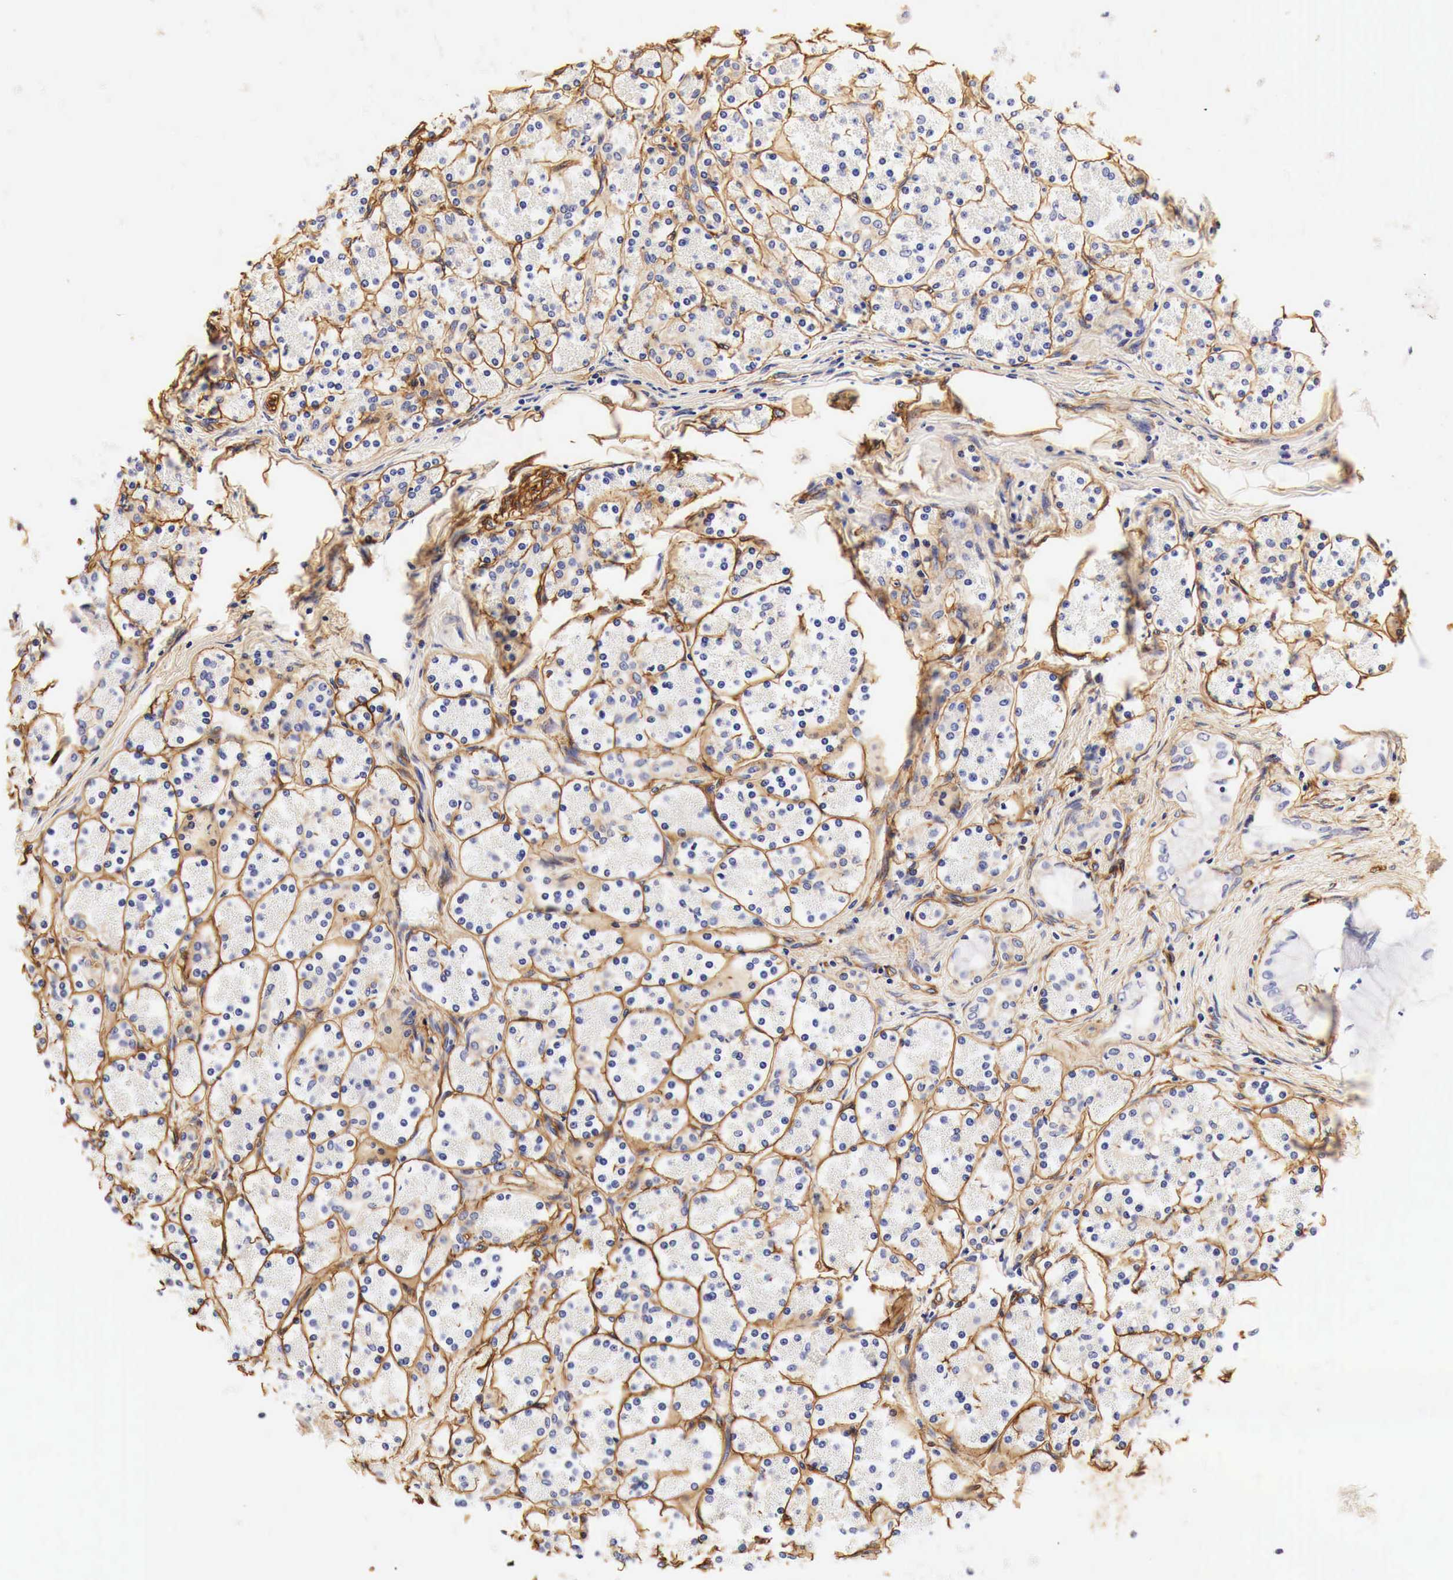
{"staining": {"intensity": "negative", "quantity": "none", "location": "none"}, "tissue": "pancreas", "cell_type": "Exocrine glandular cells", "image_type": "normal", "snomed": [{"axis": "morphology", "description": "Normal tissue, NOS"}, {"axis": "topography", "description": "Pancreas"}], "caption": "The immunohistochemistry photomicrograph has no significant expression in exocrine glandular cells of pancreas. Brightfield microscopy of immunohistochemistry stained with DAB (3,3'-diaminobenzidine) (brown) and hematoxylin (blue), captured at high magnification.", "gene": "LAMB2", "patient": {"sex": "male", "age": 73}}